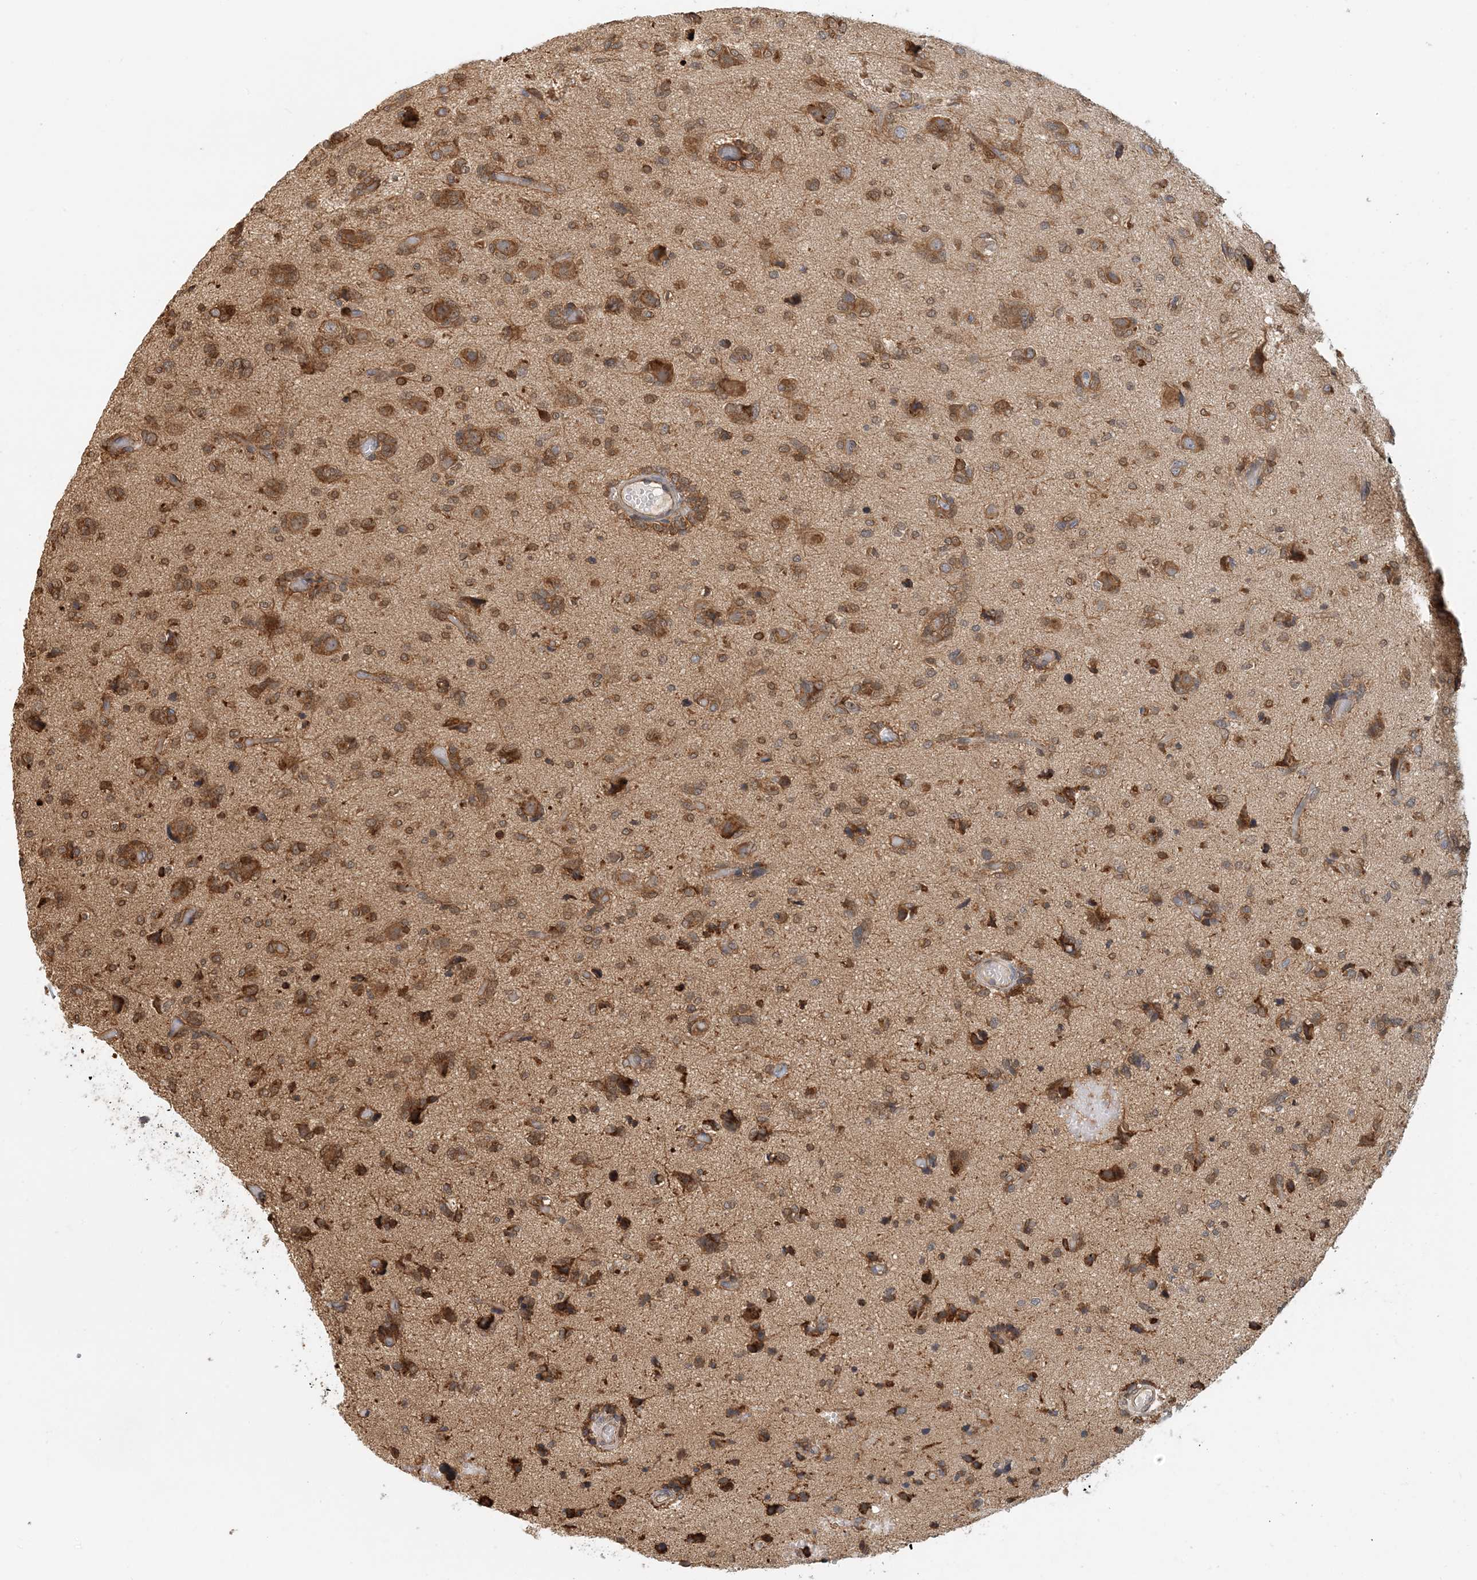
{"staining": {"intensity": "moderate", "quantity": ">75%", "location": "cytoplasmic/membranous"}, "tissue": "glioma", "cell_type": "Tumor cells", "image_type": "cancer", "snomed": [{"axis": "morphology", "description": "Glioma, malignant, High grade"}, {"axis": "topography", "description": "Brain"}], "caption": "The micrograph exhibits immunohistochemical staining of malignant high-grade glioma. There is moderate cytoplasmic/membranous staining is present in about >75% of tumor cells.", "gene": "HNMT", "patient": {"sex": "female", "age": 59}}